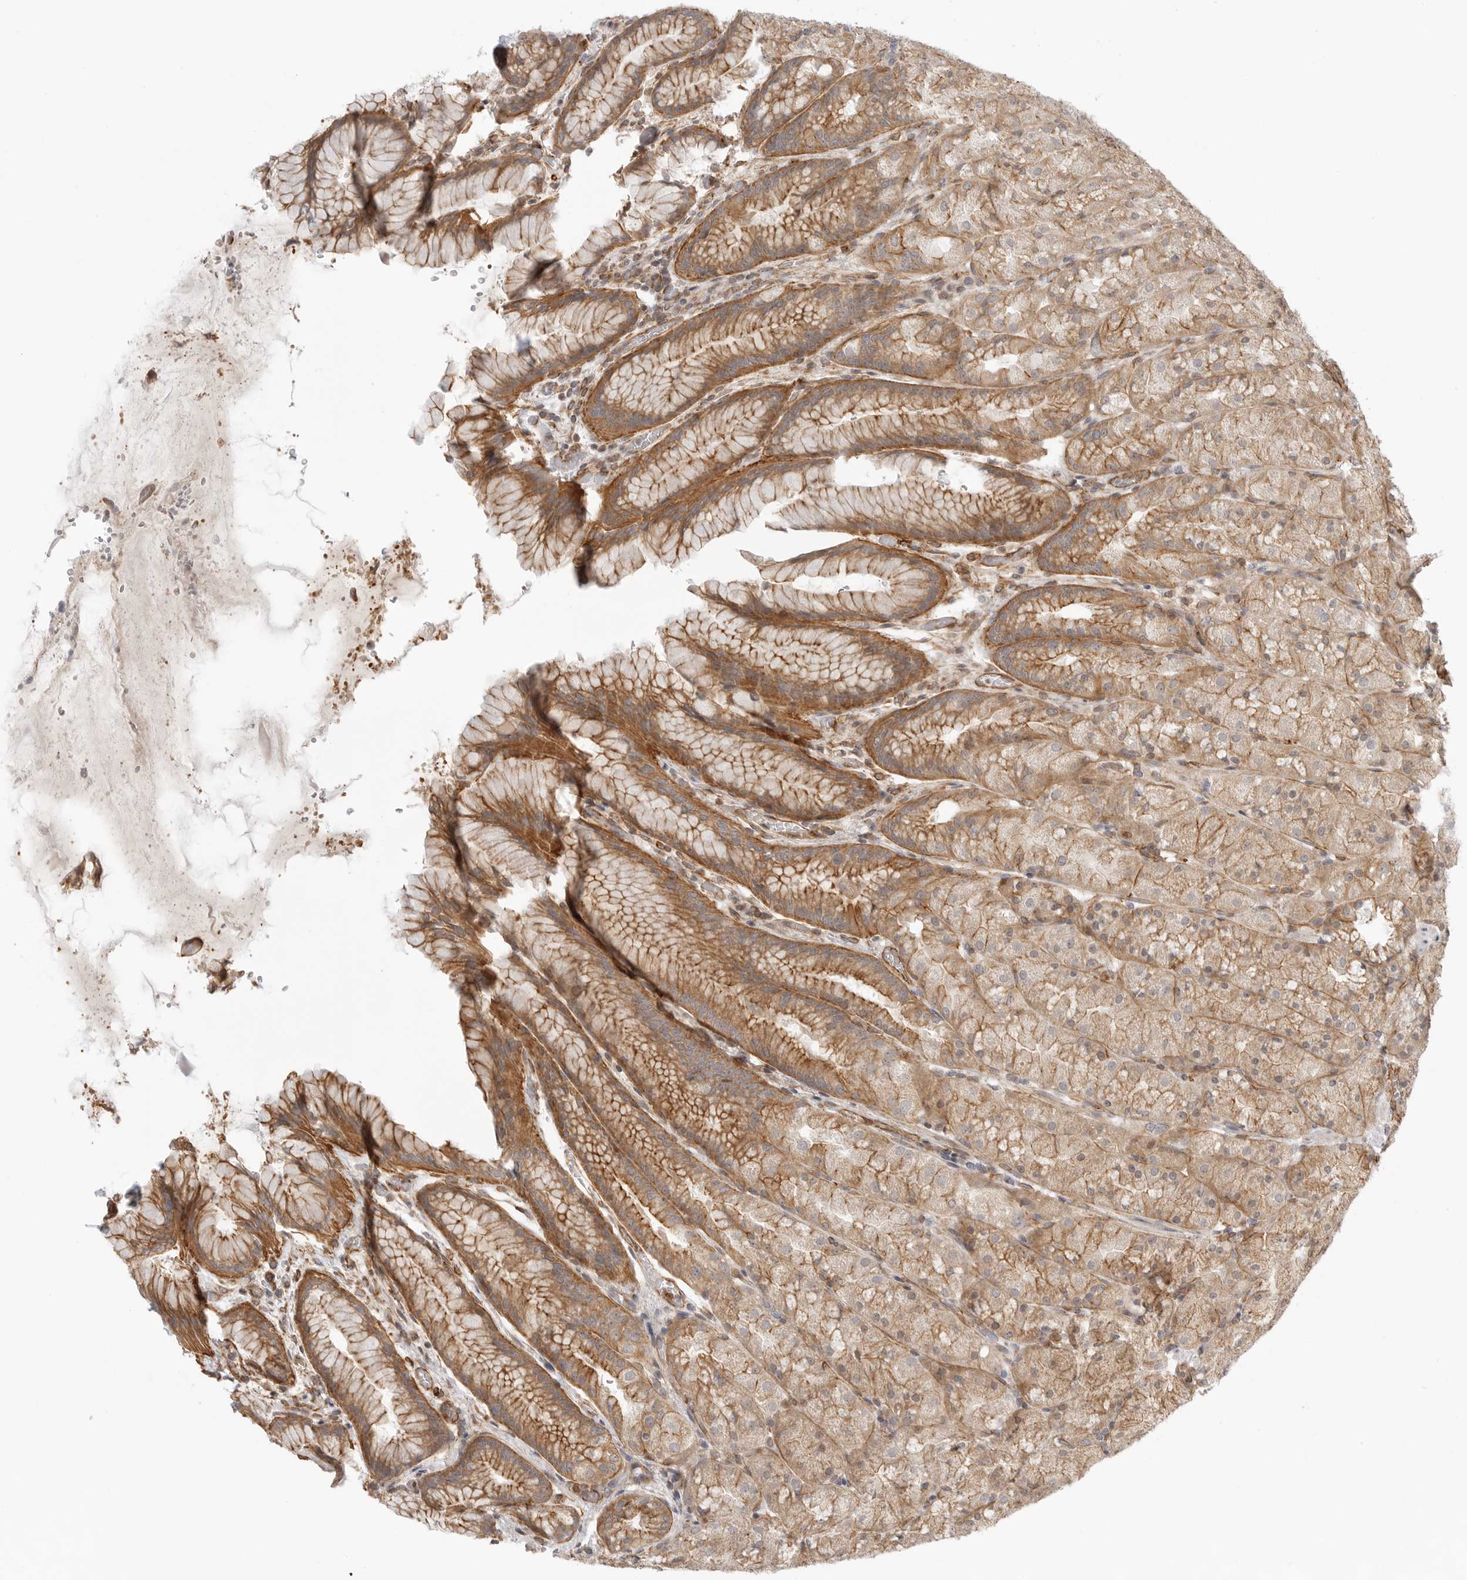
{"staining": {"intensity": "moderate", "quantity": ">75%", "location": "cytoplasmic/membranous"}, "tissue": "stomach", "cell_type": "Glandular cells", "image_type": "normal", "snomed": [{"axis": "morphology", "description": "Normal tissue, NOS"}, {"axis": "topography", "description": "Stomach, upper"}, {"axis": "topography", "description": "Stomach"}], "caption": "Immunohistochemistry micrograph of unremarkable stomach: stomach stained using immunohistochemistry reveals medium levels of moderate protein expression localized specifically in the cytoplasmic/membranous of glandular cells, appearing as a cytoplasmic/membranous brown color.", "gene": "ATOH7", "patient": {"sex": "male", "age": 48}}